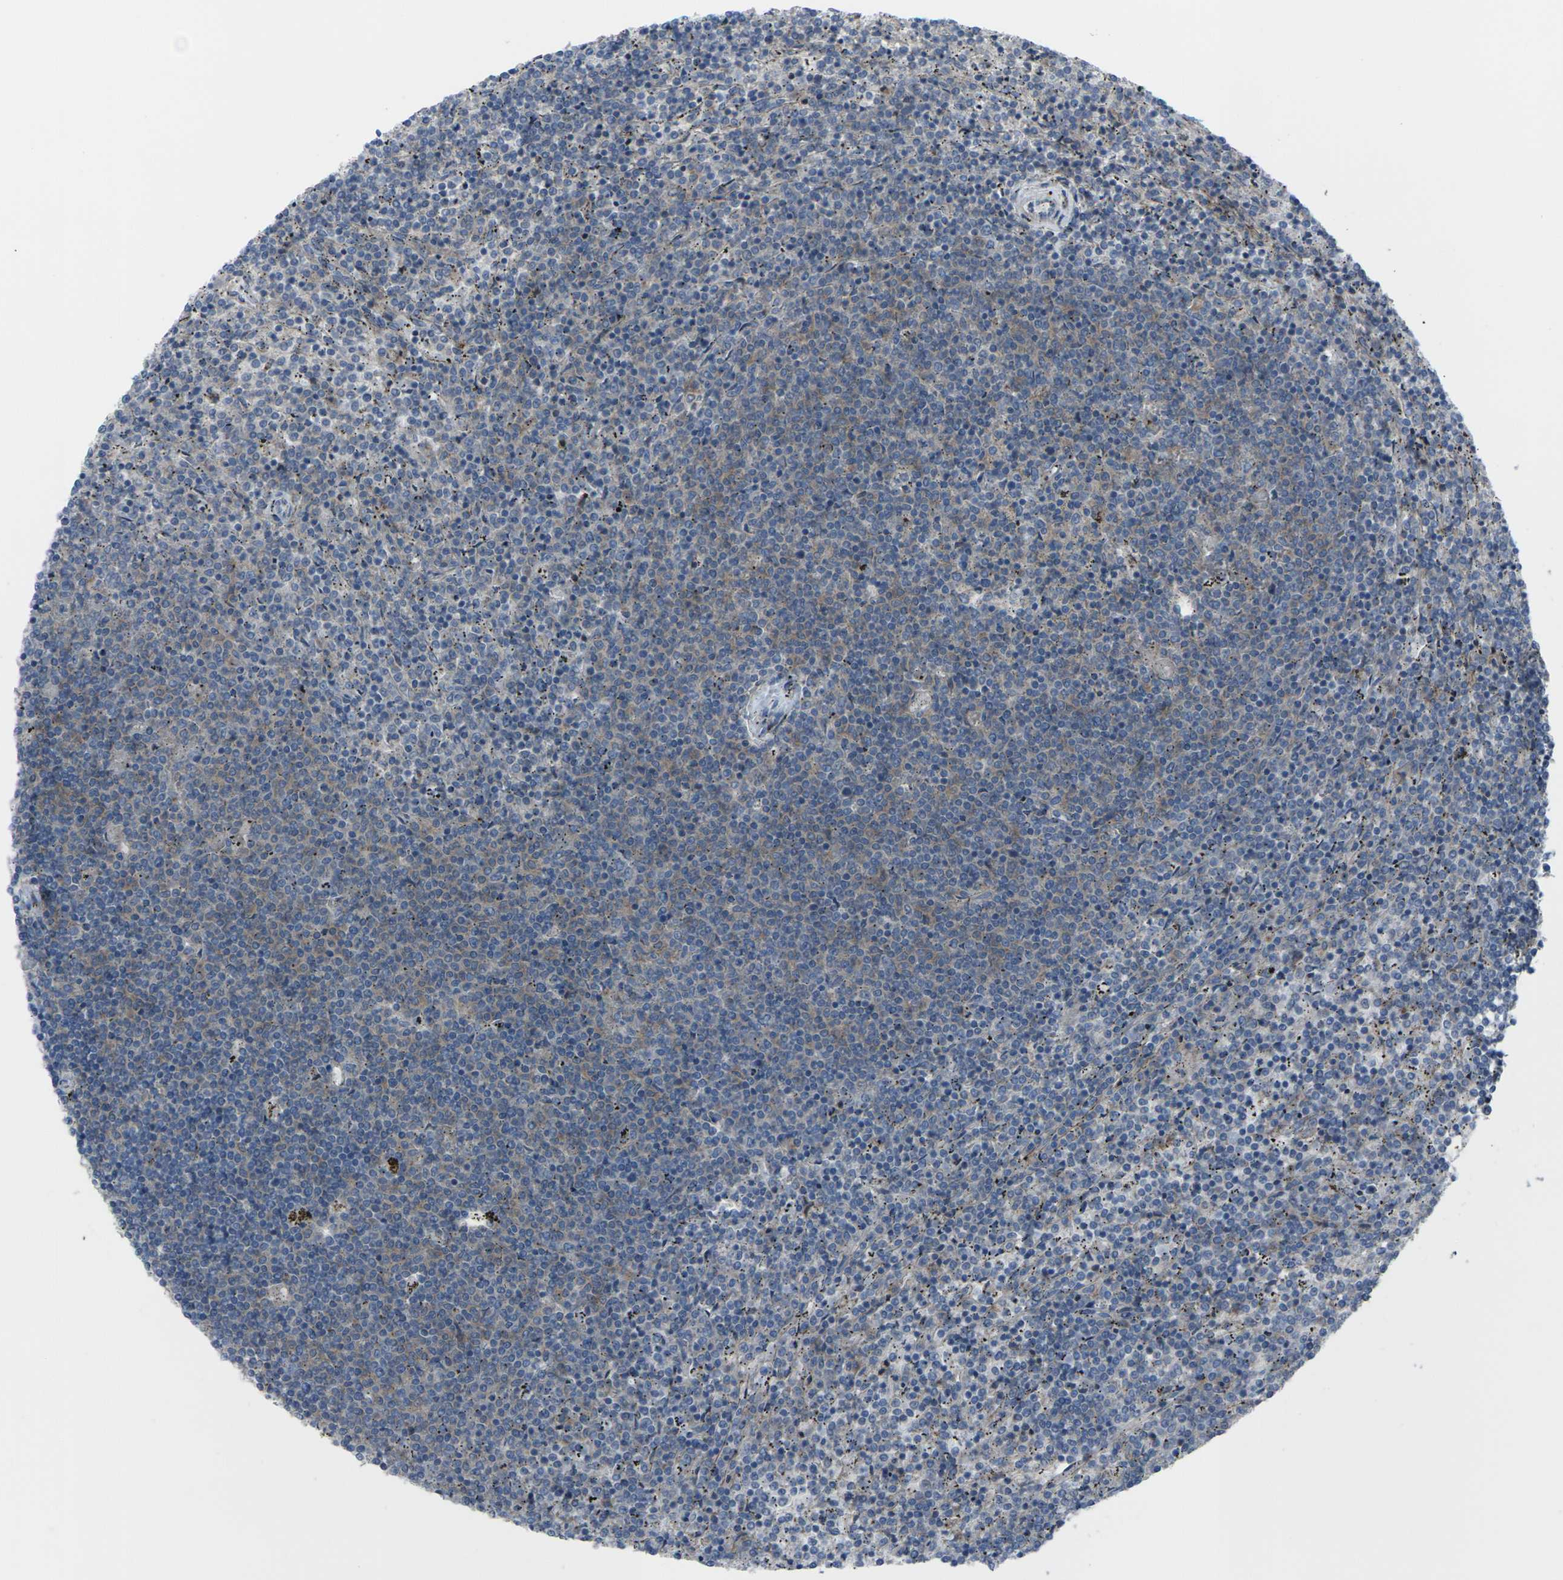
{"staining": {"intensity": "moderate", "quantity": "25%-75%", "location": "cytoplasmic/membranous"}, "tissue": "lymphoma", "cell_type": "Tumor cells", "image_type": "cancer", "snomed": [{"axis": "morphology", "description": "Malignant lymphoma, non-Hodgkin's type, Low grade"}, {"axis": "topography", "description": "Spleen"}], "caption": "Protein expression analysis of human malignant lymphoma, non-Hodgkin's type (low-grade) reveals moderate cytoplasmic/membranous expression in about 25%-75% of tumor cells.", "gene": "CCR10", "patient": {"sex": "female", "age": 50}}